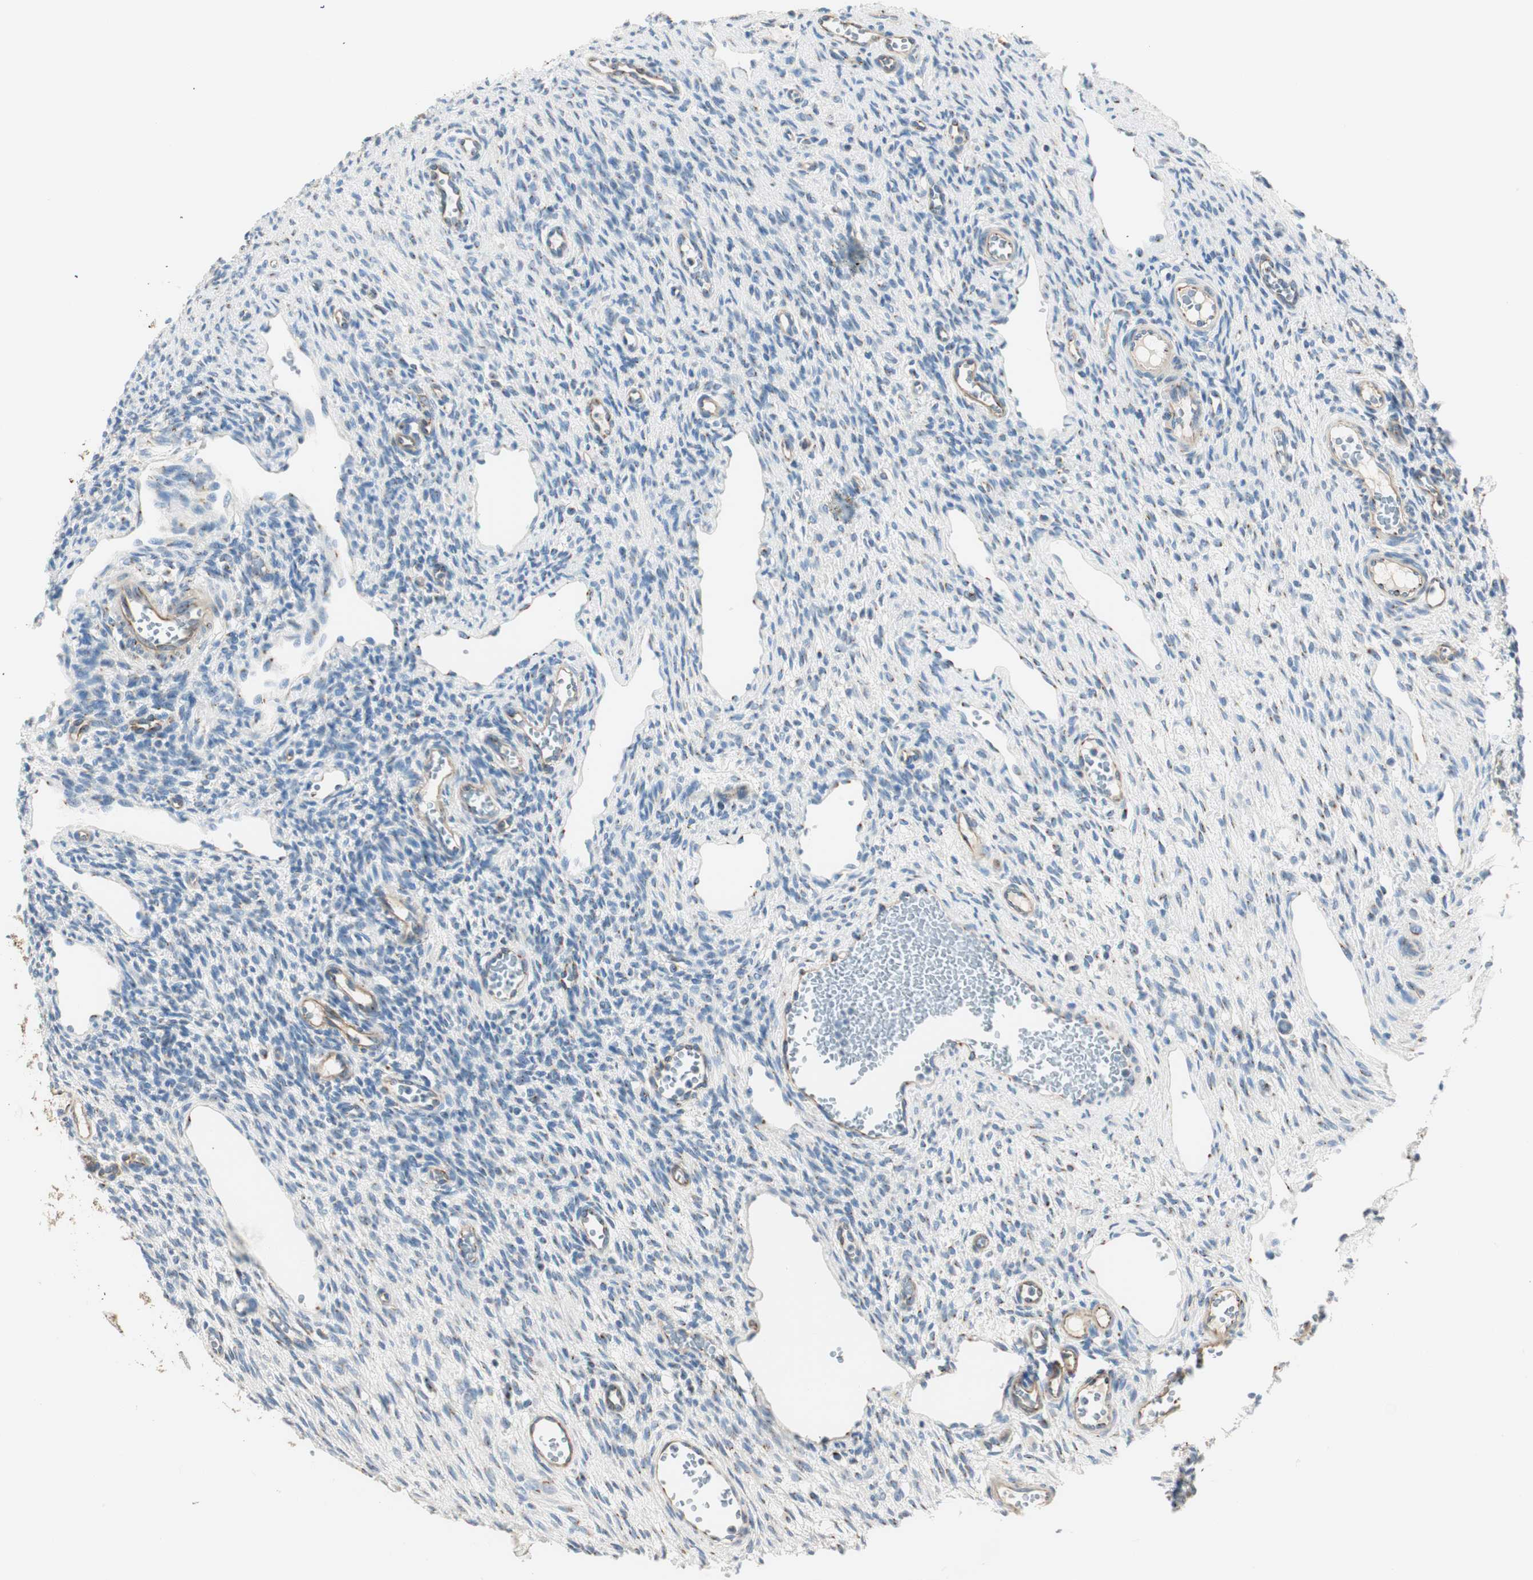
{"staining": {"intensity": "moderate", "quantity": "<25%", "location": "cytoplasmic/membranous"}, "tissue": "ovary", "cell_type": "Ovarian stroma cells", "image_type": "normal", "snomed": [{"axis": "morphology", "description": "Normal tissue, NOS"}, {"axis": "topography", "description": "Ovary"}], "caption": "Ovarian stroma cells reveal moderate cytoplasmic/membranous expression in about <25% of cells in benign ovary.", "gene": "TMF1", "patient": {"sex": "female", "age": 33}}